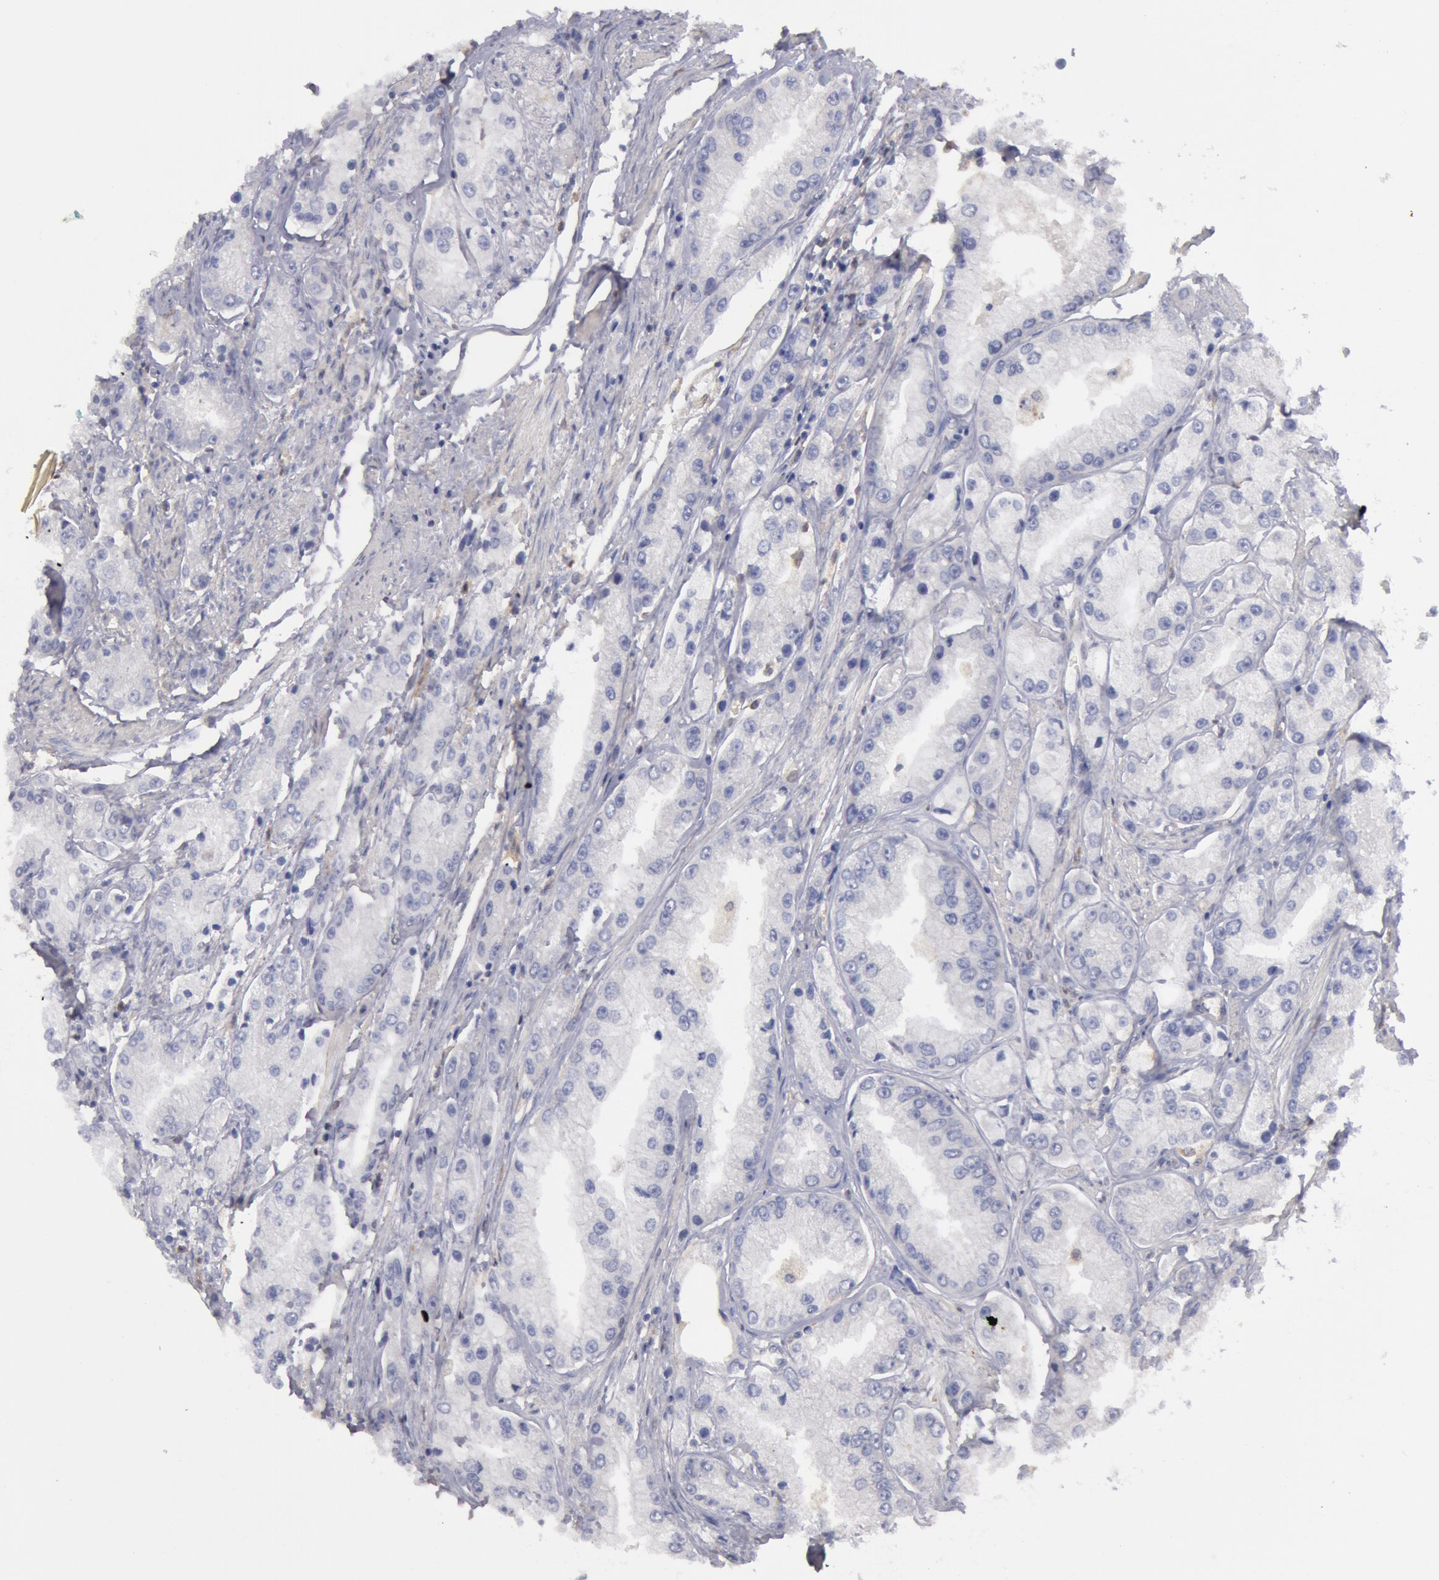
{"staining": {"intensity": "negative", "quantity": "none", "location": "none"}, "tissue": "prostate cancer", "cell_type": "Tumor cells", "image_type": "cancer", "snomed": [{"axis": "morphology", "description": "Adenocarcinoma, Medium grade"}, {"axis": "topography", "description": "Prostate"}], "caption": "A micrograph of human medium-grade adenocarcinoma (prostate) is negative for staining in tumor cells. (DAB (3,3'-diaminobenzidine) IHC, high magnification).", "gene": "SYK", "patient": {"sex": "male", "age": 72}}